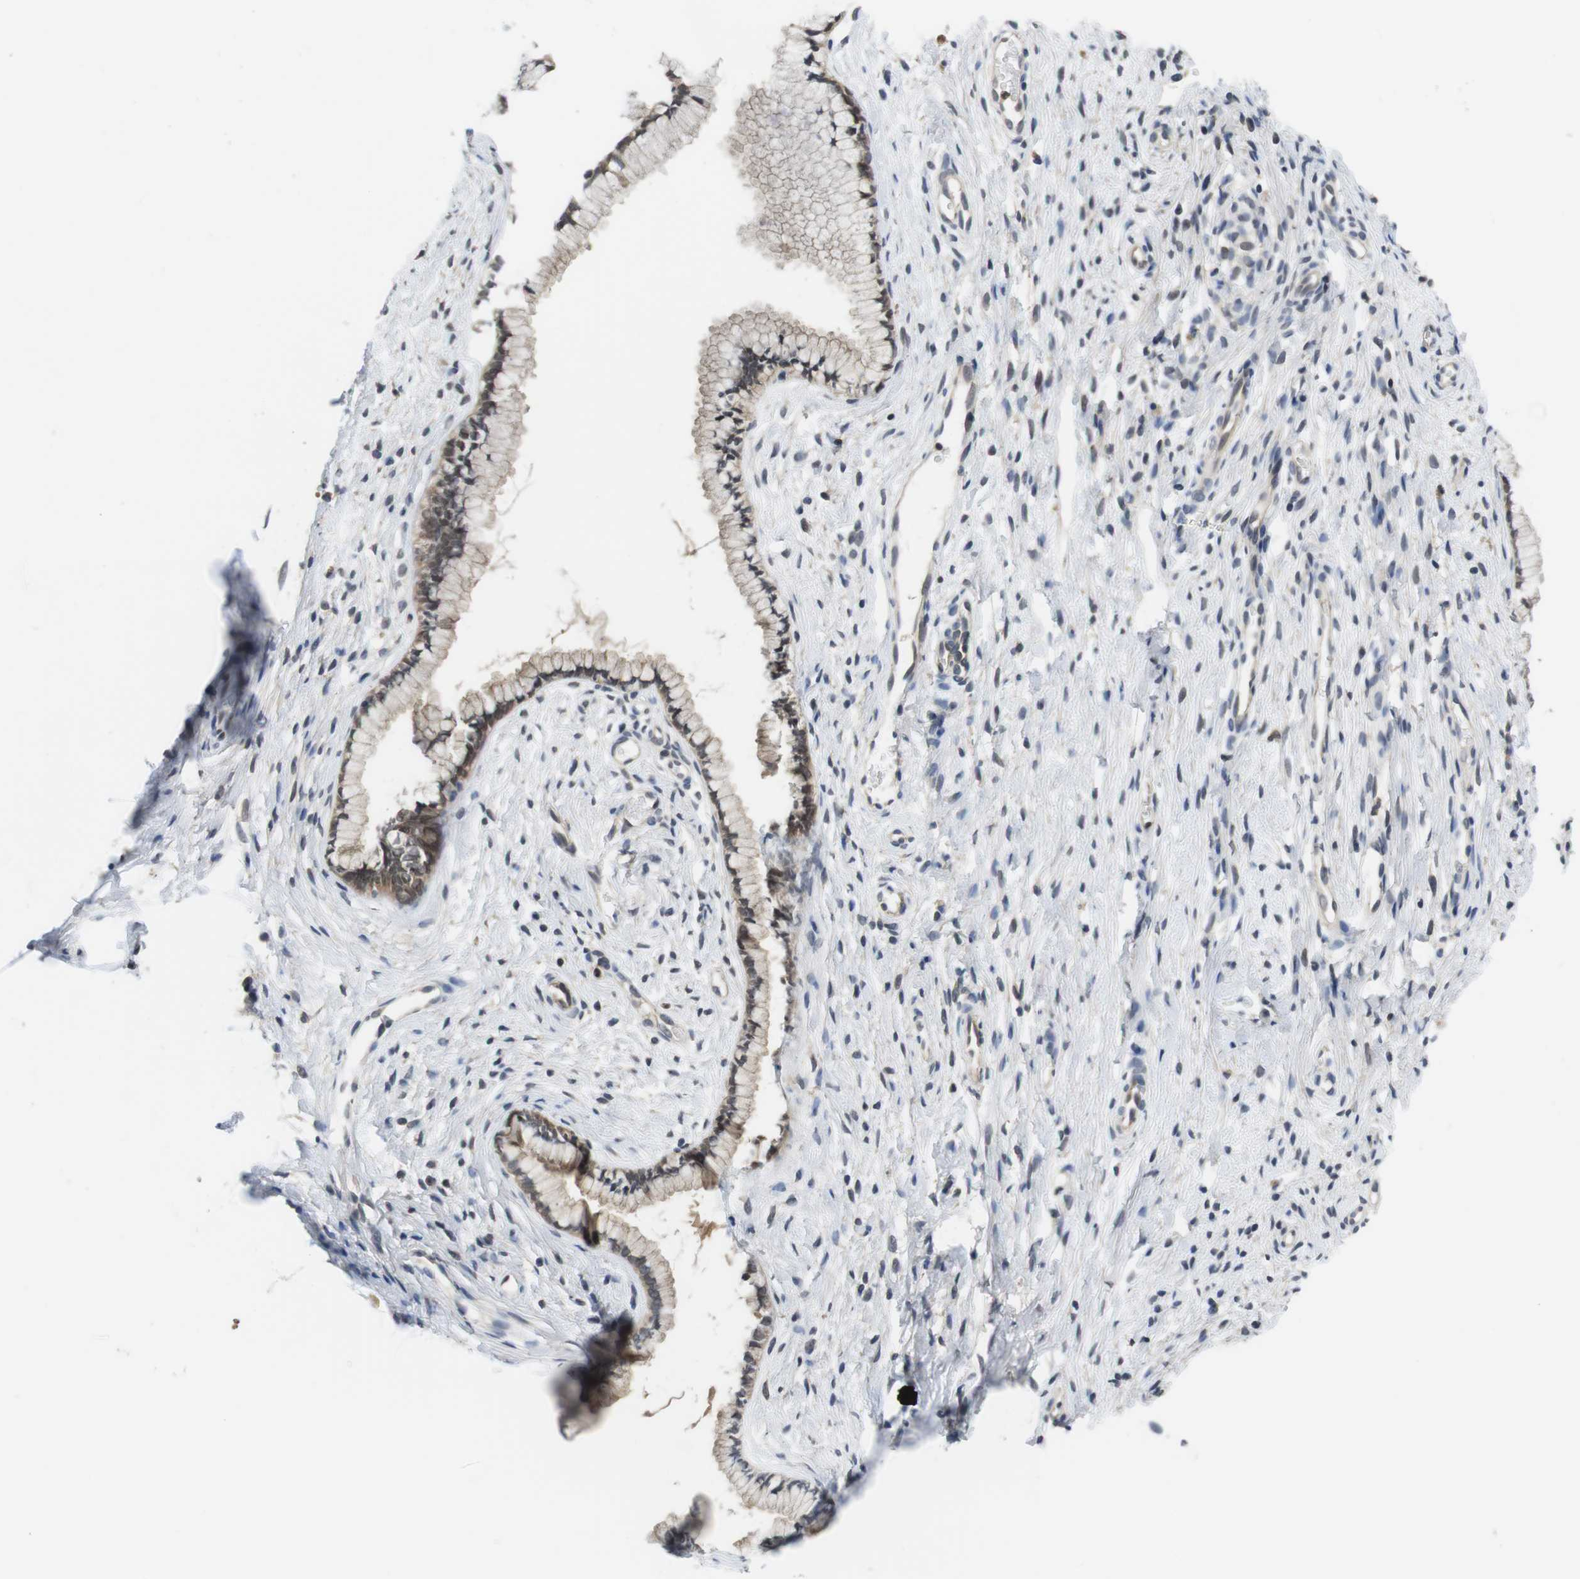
{"staining": {"intensity": "moderate", "quantity": ">75%", "location": "cytoplasmic/membranous,nuclear"}, "tissue": "cervix", "cell_type": "Glandular cells", "image_type": "normal", "snomed": [{"axis": "morphology", "description": "Normal tissue, NOS"}, {"axis": "topography", "description": "Cervix"}], "caption": "Protein expression analysis of benign cervix reveals moderate cytoplasmic/membranous,nuclear expression in about >75% of glandular cells. Immunohistochemistry stains the protein in brown and the nuclei are stained blue.", "gene": "FADD", "patient": {"sex": "female", "age": 65}}